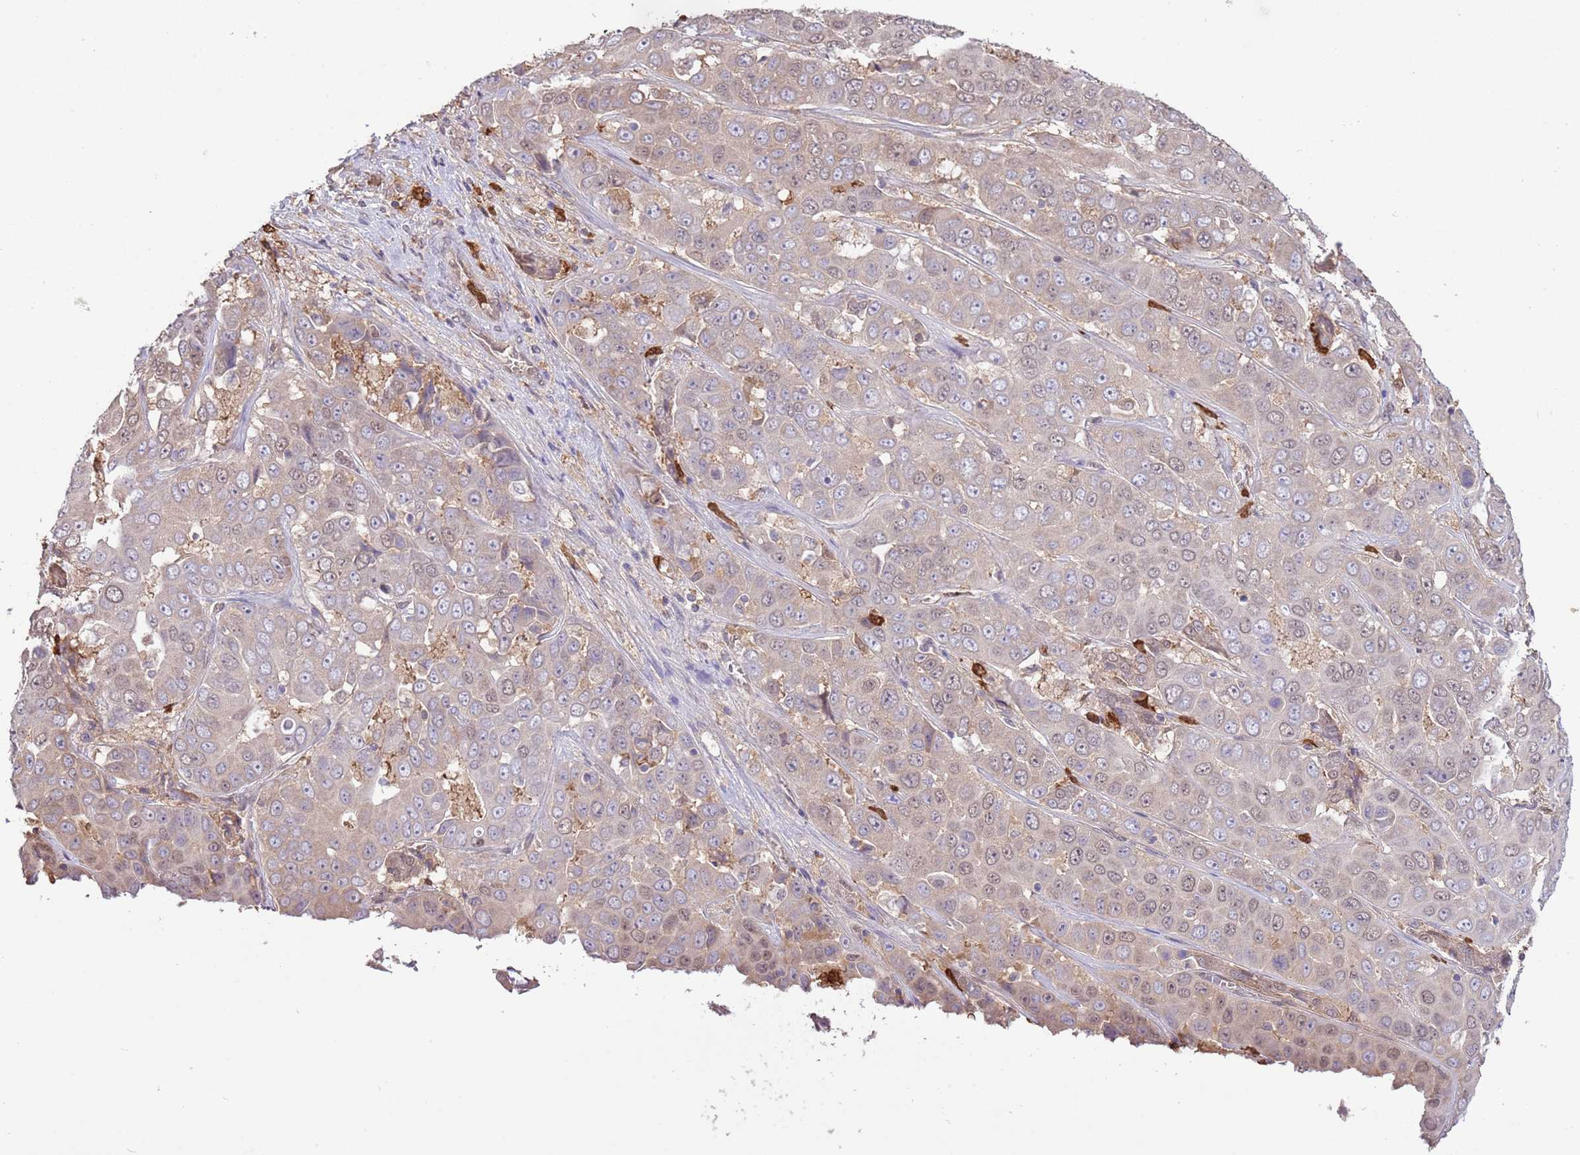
{"staining": {"intensity": "weak", "quantity": "<25%", "location": "nuclear"}, "tissue": "liver cancer", "cell_type": "Tumor cells", "image_type": "cancer", "snomed": [{"axis": "morphology", "description": "Cholangiocarcinoma"}, {"axis": "topography", "description": "Liver"}], "caption": "DAB (3,3'-diaminobenzidine) immunohistochemical staining of liver cancer (cholangiocarcinoma) exhibits no significant expression in tumor cells. Nuclei are stained in blue.", "gene": "AMIGO1", "patient": {"sex": "female", "age": 52}}